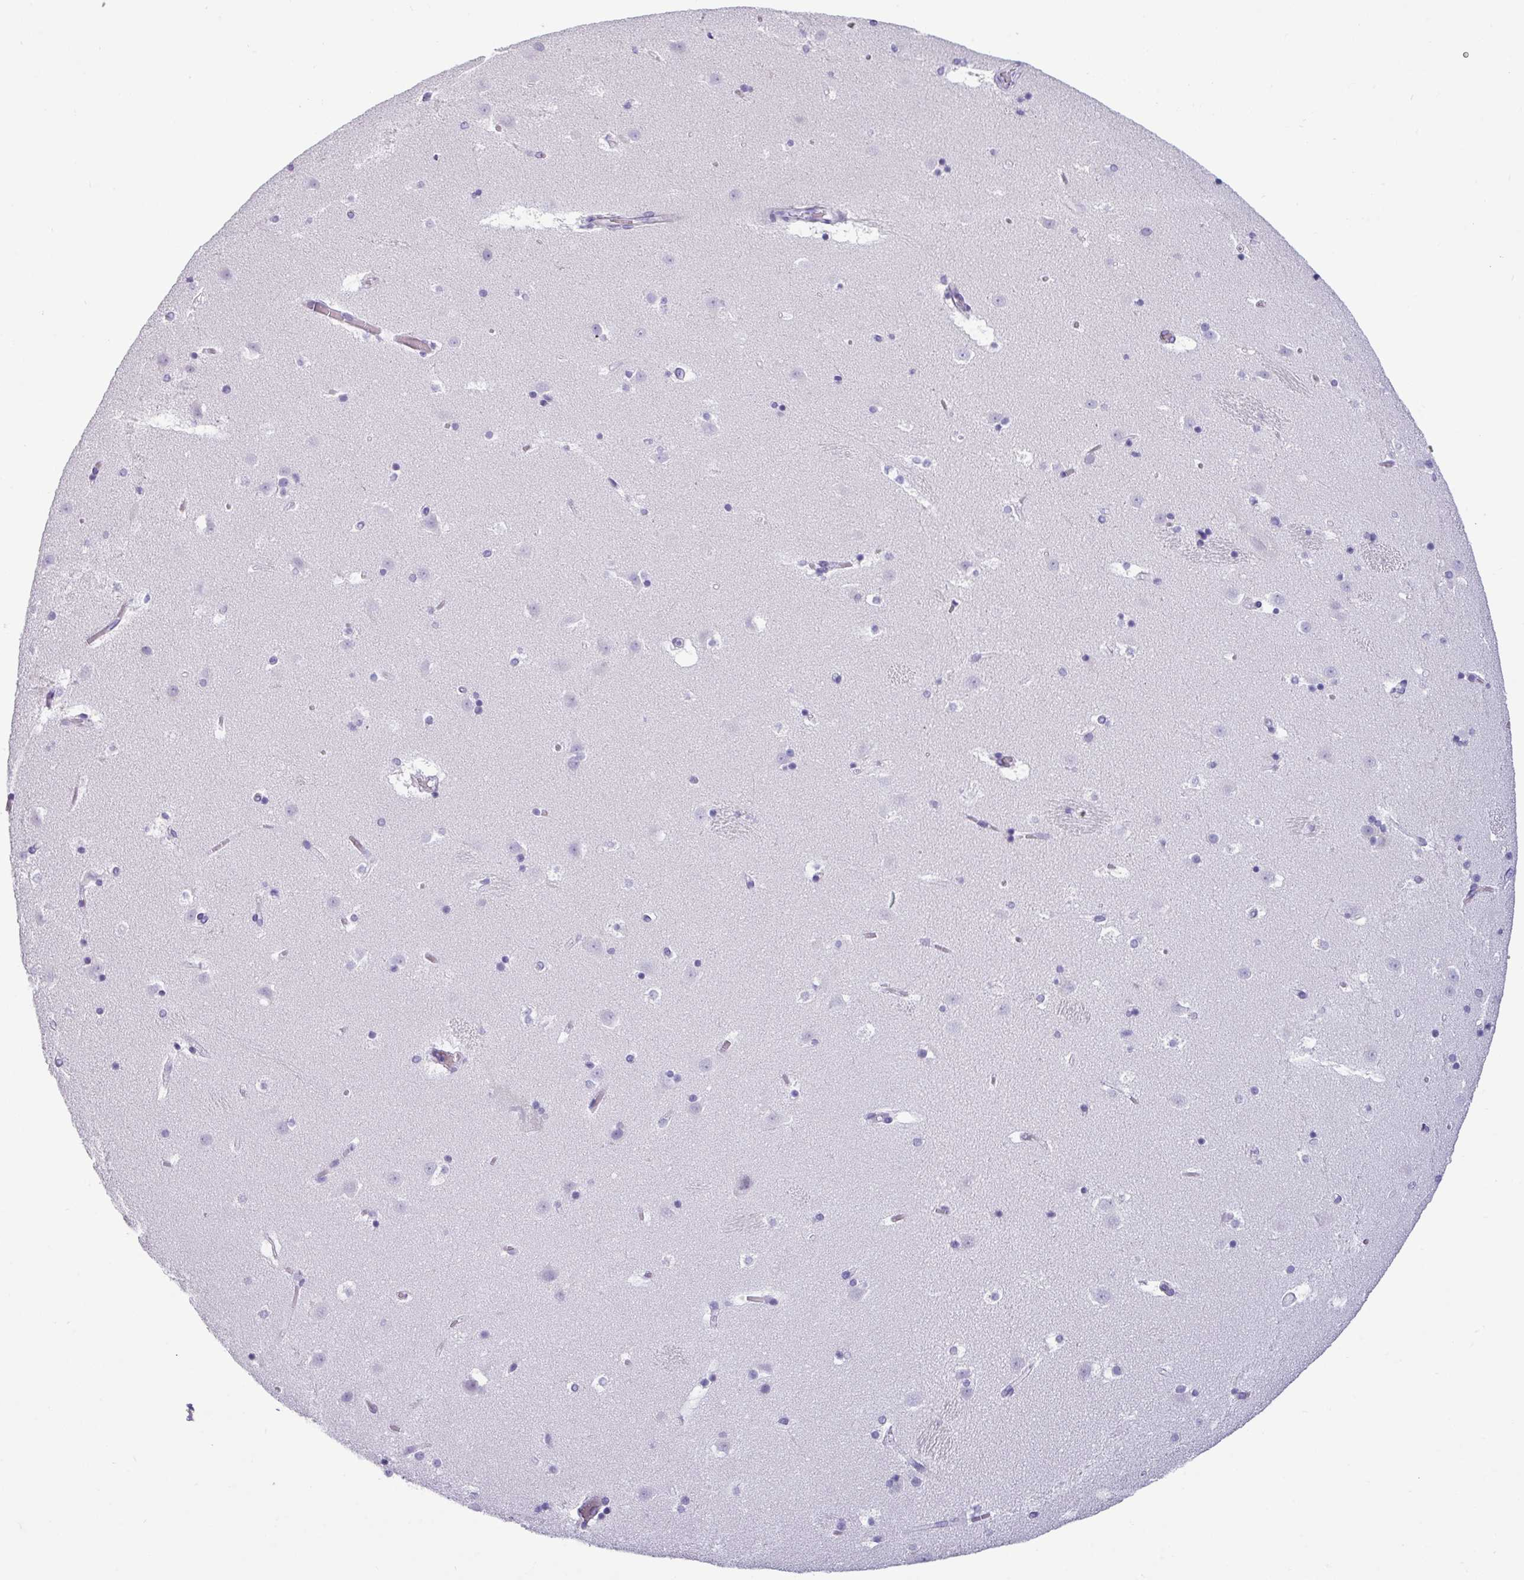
{"staining": {"intensity": "negative", "quantity": "none", "location": "none"}, "tissue": "caudate", "cell_type": "Glial cells", "image_type": "normal", "snomed": [{"axis": "morphology", "description": "Normal tissue, NOS"}, {"axis": "topography", "description": "Lateral ventricle wall"}], "caption": "Glial cells show no significant staining in benign caudate. (Stains: DAB (3,3'-diaminobenzidine) immunohistochemistry with hematoxylin counter stain, Microscopy: brightfield microscopy at high magnification).", "gene": "VCX2", "patient": {"sex": "male", "age": 45}}